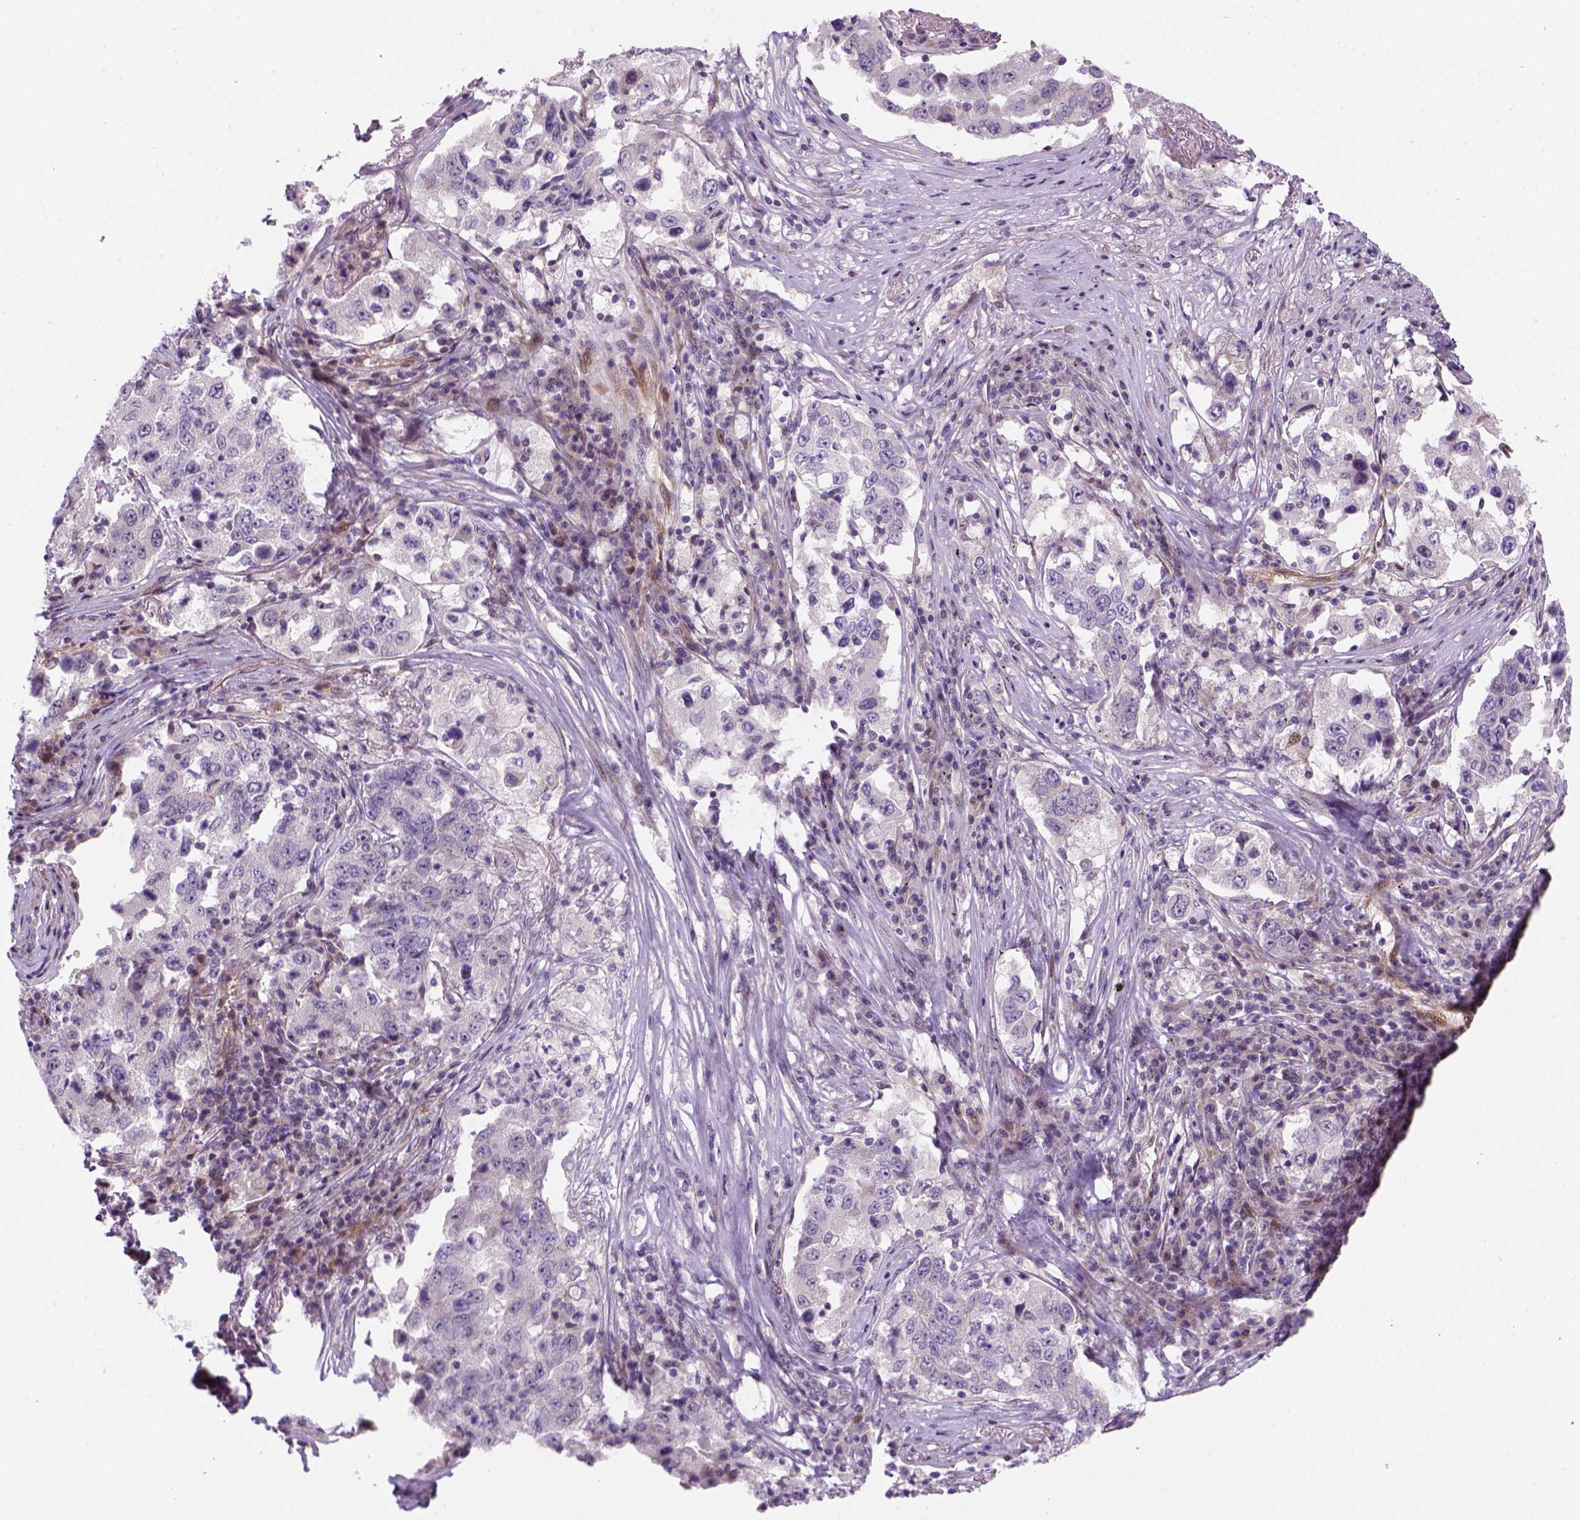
{"staining": {"intensity": "negative", "quantity": "none", "location": "none"}, "tissue": "lung cancer", "cell_type": "Tumor cells", "image_type": "cancer", "snomed": [{"axis": "morphology", "description": "Adenocarcinoma, NOS"}, {"axis": "topography", "description": "Lung"}], "caption": "The photomicrograph shows no significant staining in tumor cells of adenocarcinoma (lung).", "gene": "VSTM5", "patient": {"sex": "male", "age": 73}}